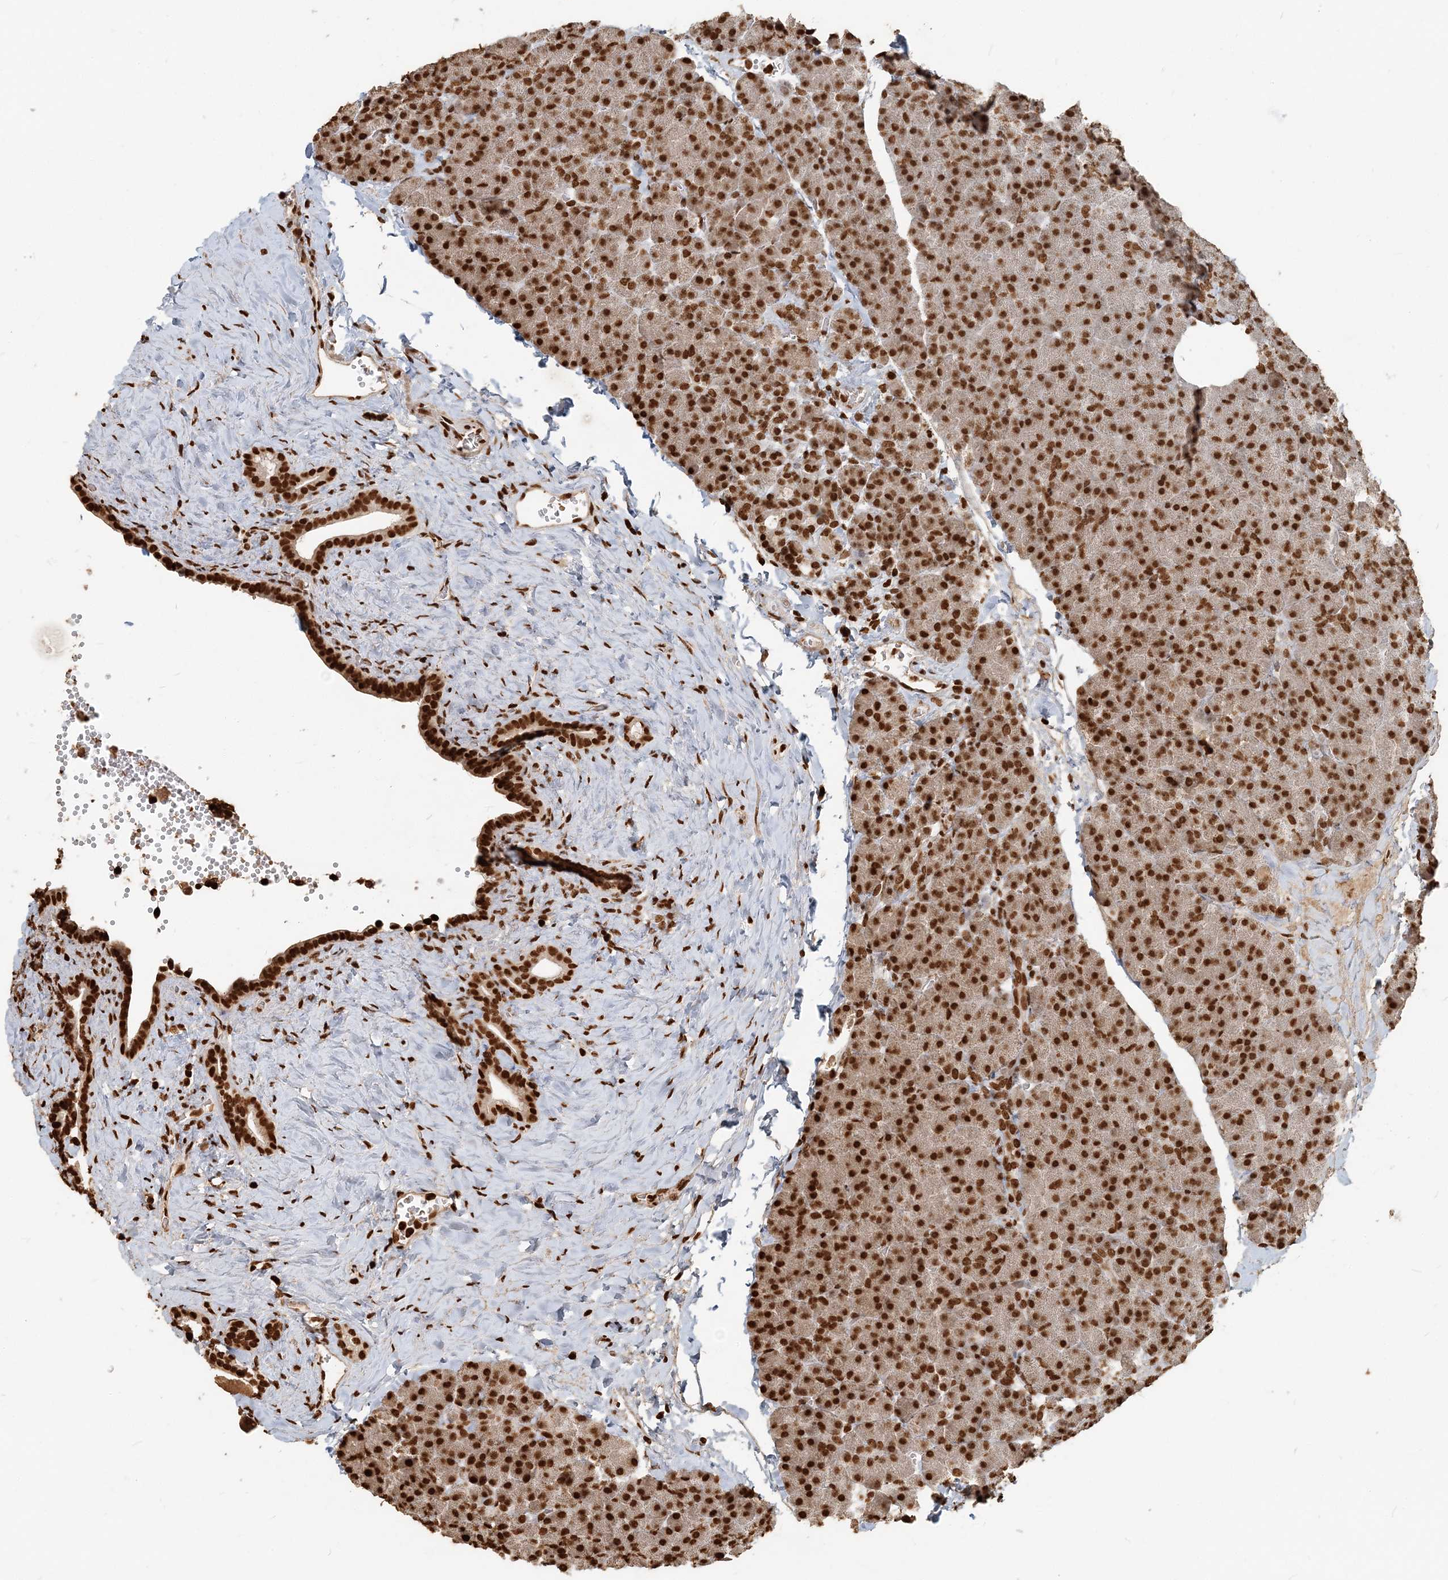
{"staining": {"intensity": "strong", "quantity": ">75%", "location": "nuclear"}, "tissue": "pancreas", "cell_type": "Exocrine glandular cells", "image_type": "normal", "snomed": [{"axis": "morphology", "description": "Normal tissue, NOS"}, {"axis": "morphology", "description": "Carcinoid, malignant, NOS"}, {"axis": "topography", "description": "Pancreas"}], "caption": "Exocrine glandular cells reveal high levels of strong nuclear staining in about >75% of cells in unremarkable pancreas.", "gene": "H3", "patient": {"sex": "female", "age": 35}}